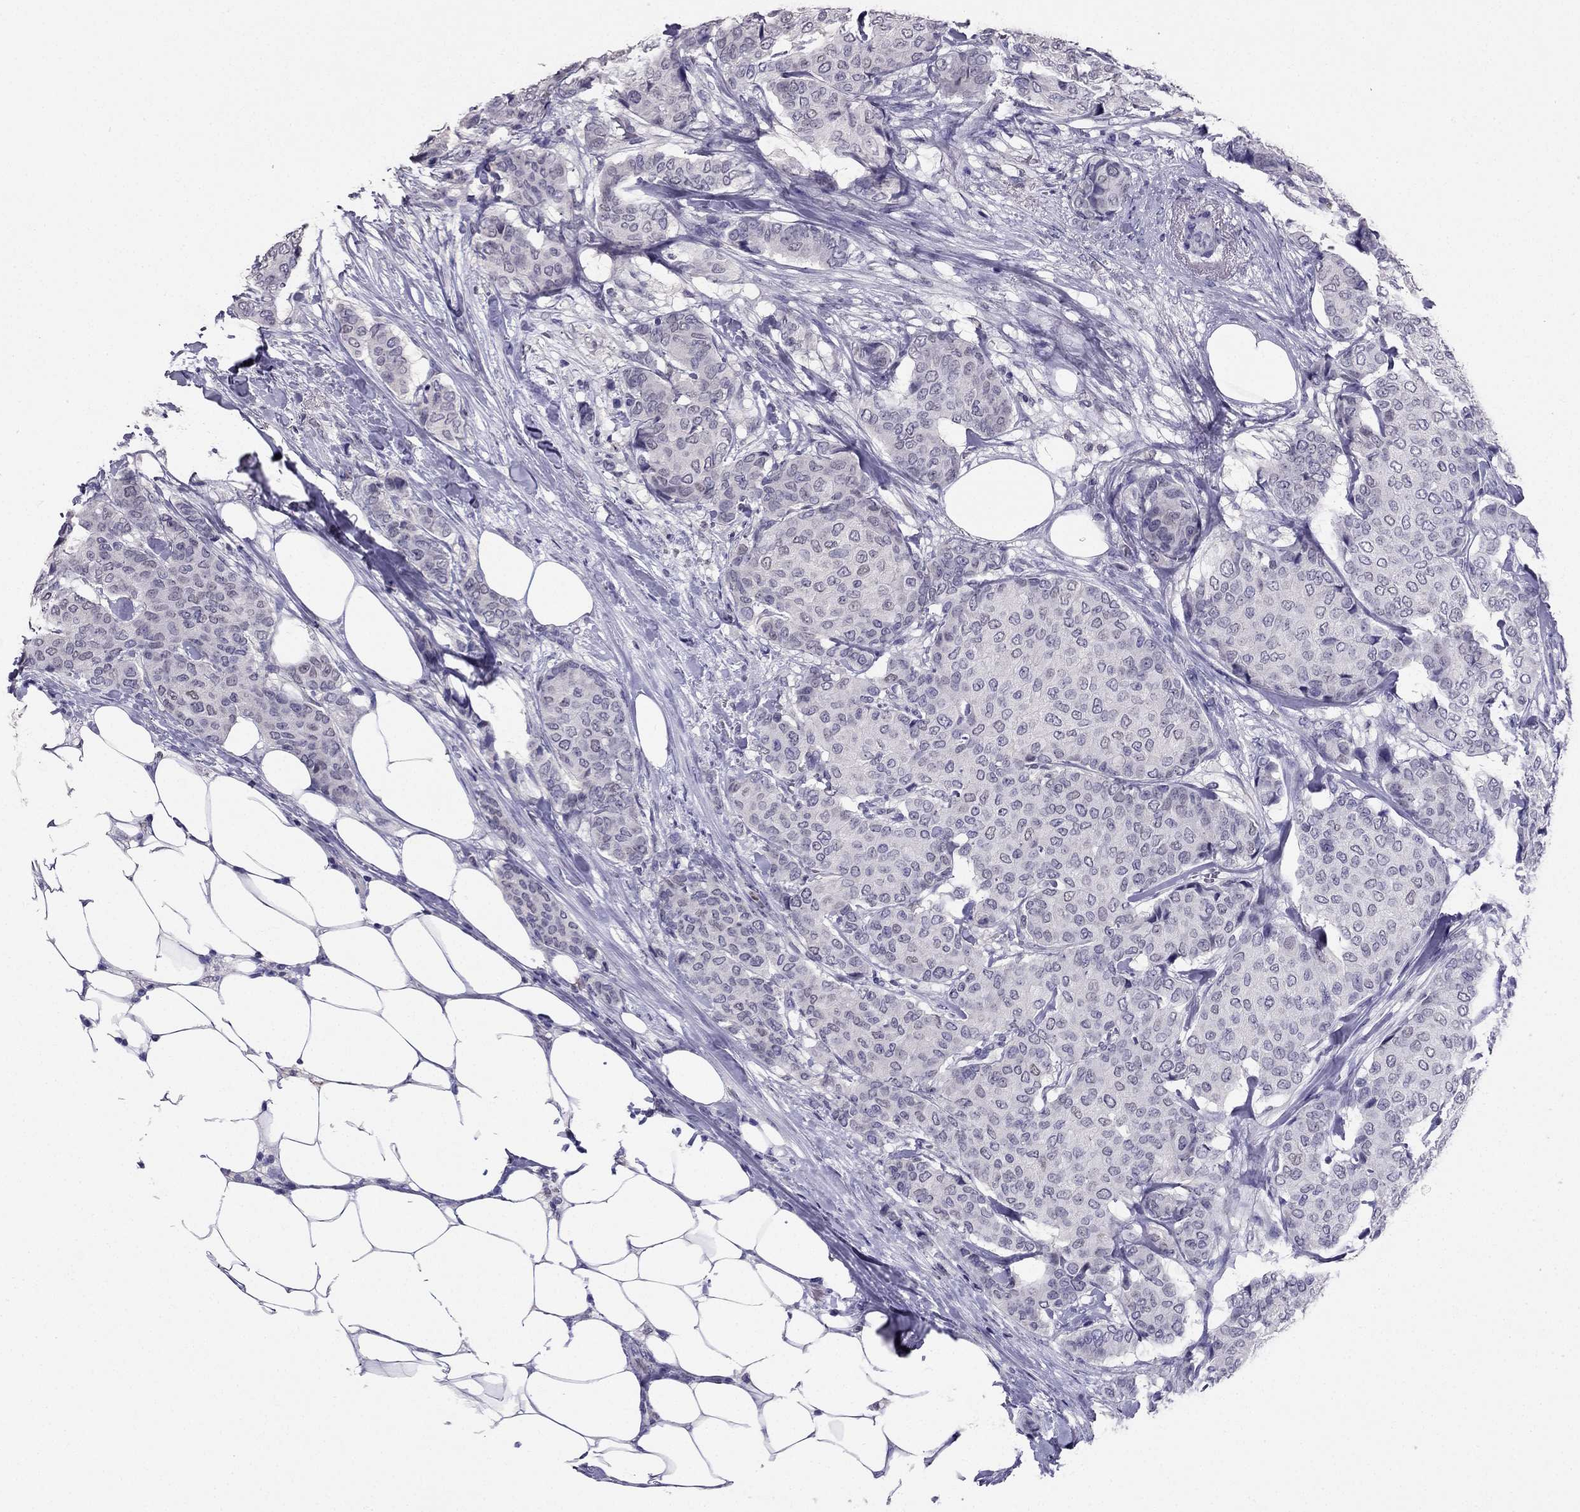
{"staining": {"intensity": "negative", "quantity": "none", "location": "none"}, "tissue": "breast cancer", "cell_type": "Tumor cells", "image_type": "cancer", "snomed": [{"axis": "morphology", "description": "Duct carcinoma"}, {"axis": "topography", "description": "Breast"}], "caption": "IHC micrograph of neoplastic tissue: invasive ductal carcinoma (breast) stained with DAB (3,3'-diaminobenzidine) displays no significant protein expression in tumor cells.", "gene": "ARID3A", "patient": {"sex": "female", "age": 75}}